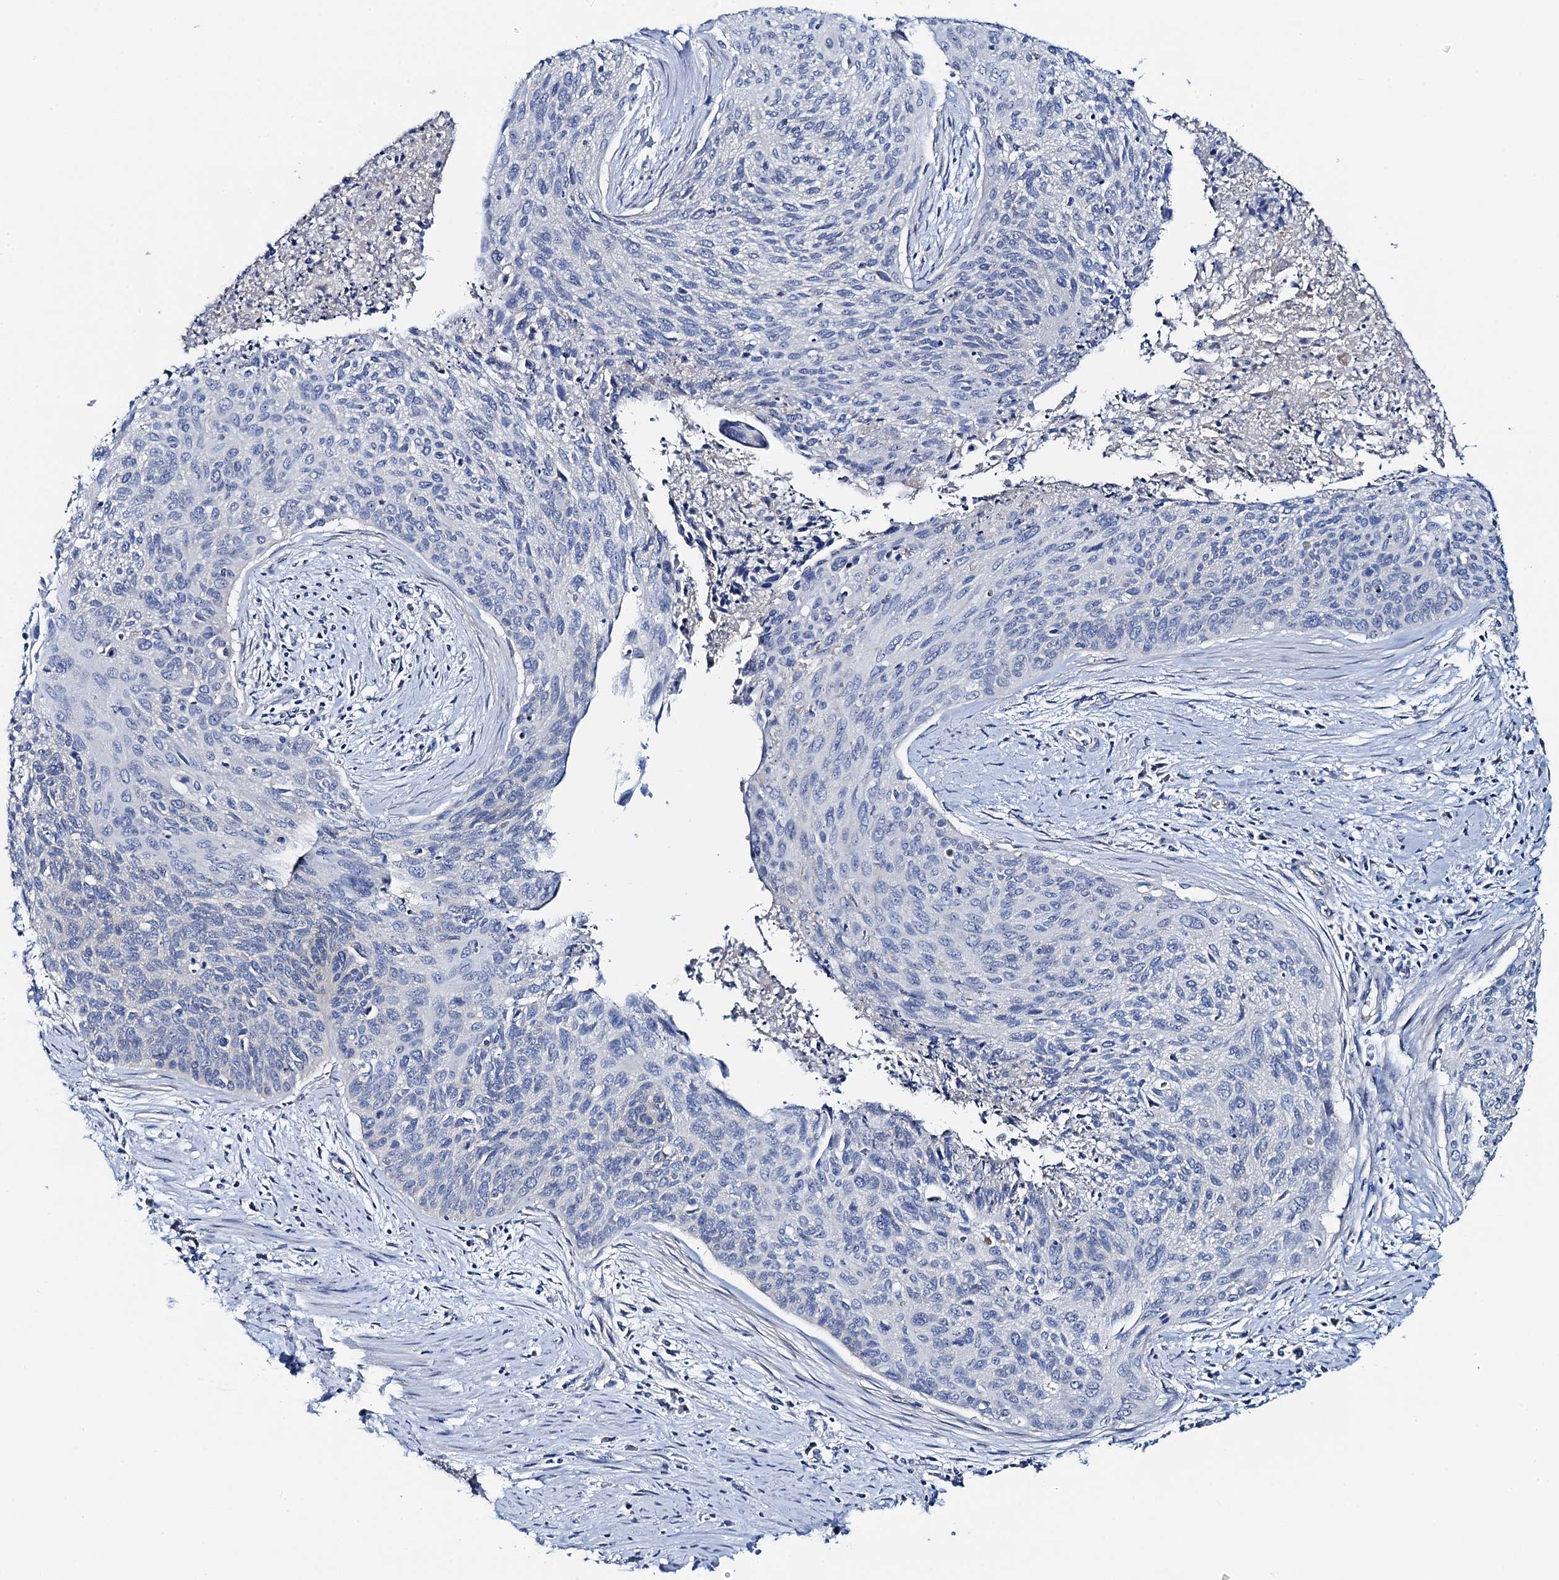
{"staining": {"intensity": "negative", "quantity": "none", "location": "none"}, "tissue": "cervical cancer", "cell_type": "Tumor cells", "image_type": "cancer", "snomed": [{"axis": "morphology", "description": "Squamous cell carcinoma, NOS"}, {"axis": "topography", "description": "Cervix"}], "caption": "Tumor cells show no significant protein expression in cervical squamous cell carcinoma. (Brightfield microscopy of DAB IHC at high magnification).", "gene": "PLLP", "patient": {"sex": "female", "age": 55}}